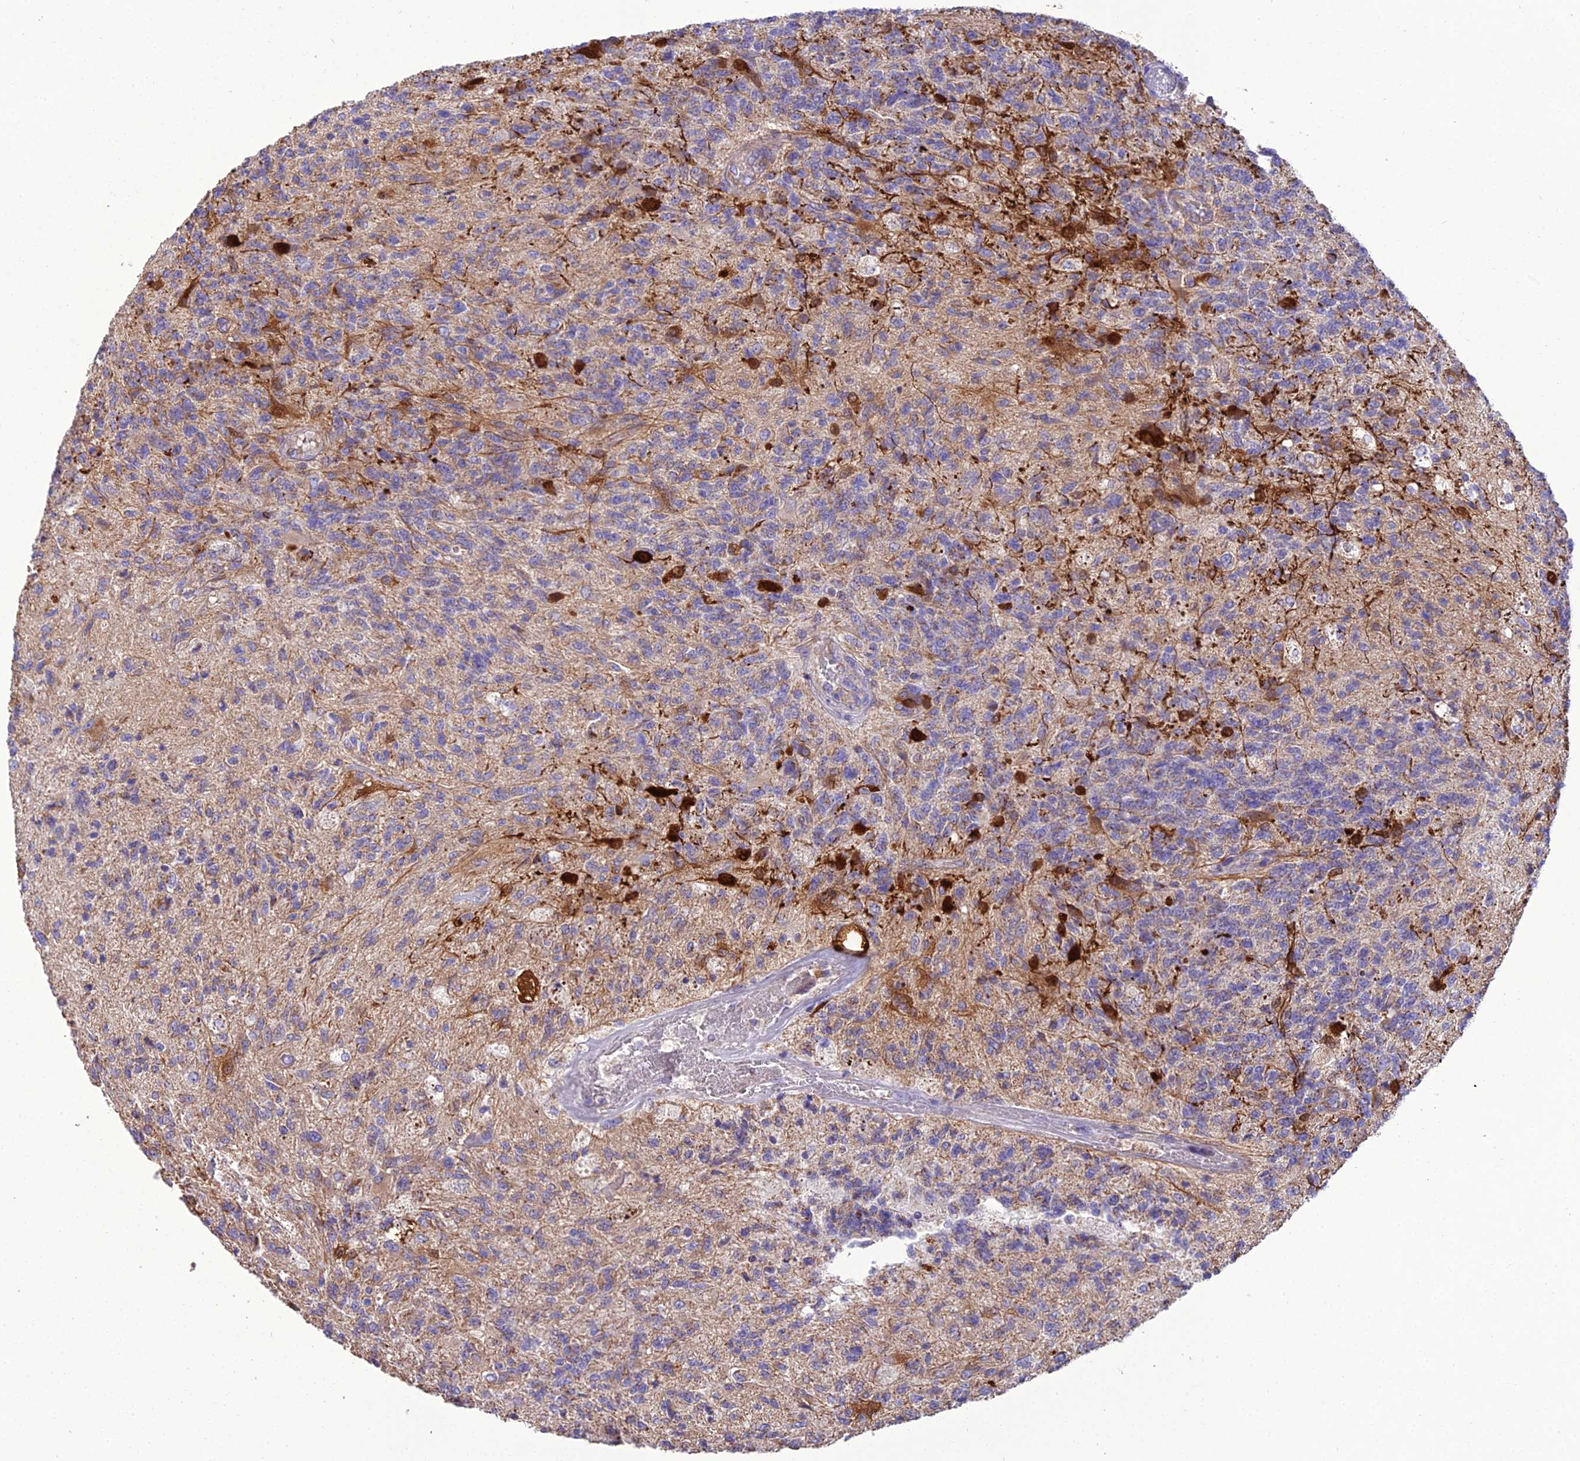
{"staining": {"intensity": "negative", "quantity": "none", "location": "none"}, "tissue": "glioma", "cell_type": "Tumor cells", "image_type": "cancer", "snomed": [{"axis": "morphology", "description": "Glioma, malignant, High grade"}, {"axis": "topography", "description": "Brain"}], "caption": "Immunohistochemistry (IHC) of malignant glioma (high-grade) shows no staining in tumor cells.", "gene": "GPD1", "patient": {"sex": "male", "age": 56}}